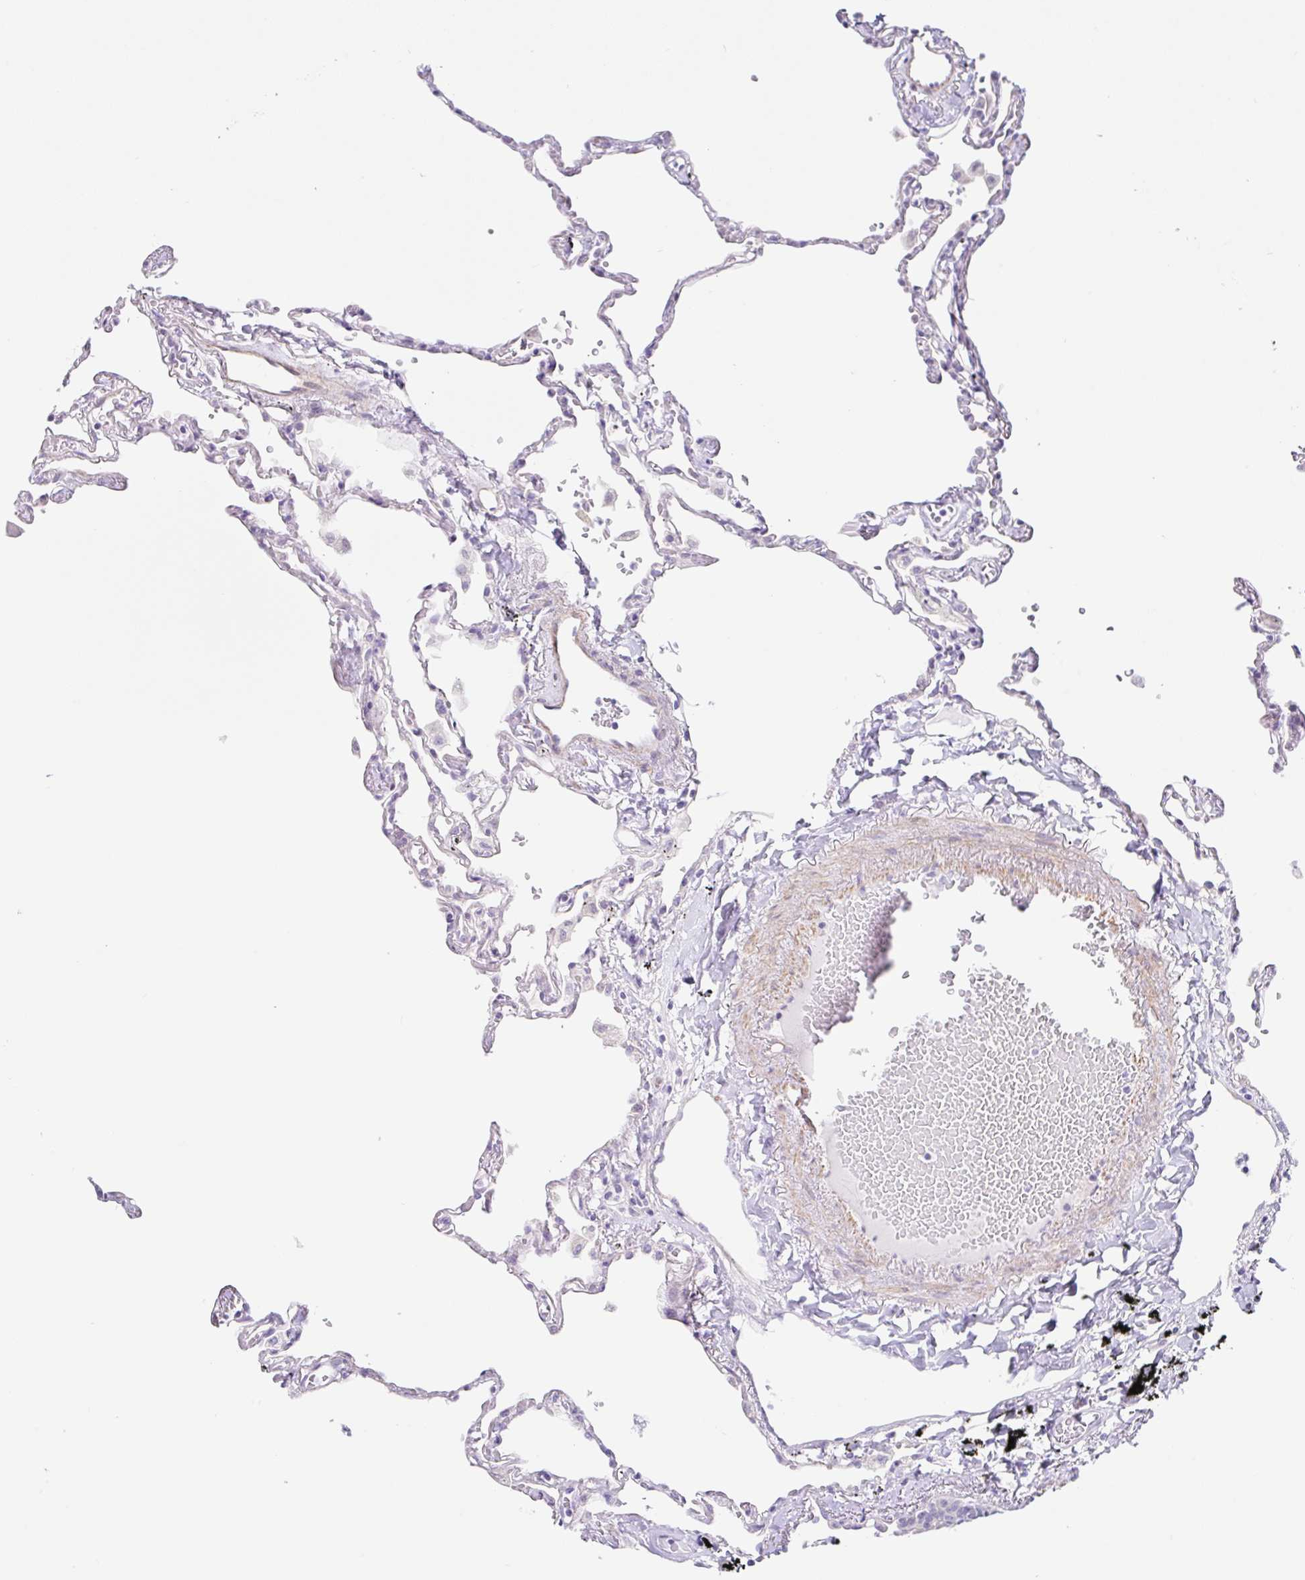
{"staining": {"intensity": "negative", "quantity": "none", "location": "none"}, "tissue": "lung", "cell_type": "Alveolar cells", "image_type": "normal", "snomed": [{"axis": "morphology", "description": "Normal tissue, NOS"}, {"axis": "topography", "description": "Lung"}], "caption": "Immunohistochemistry (IHC) micrograph of benign human lung stained for a protein (brown), which shows no staining in alveolar cells.", "gene": "DCAF17", "patient": {"sex": "female", "age": 67}}